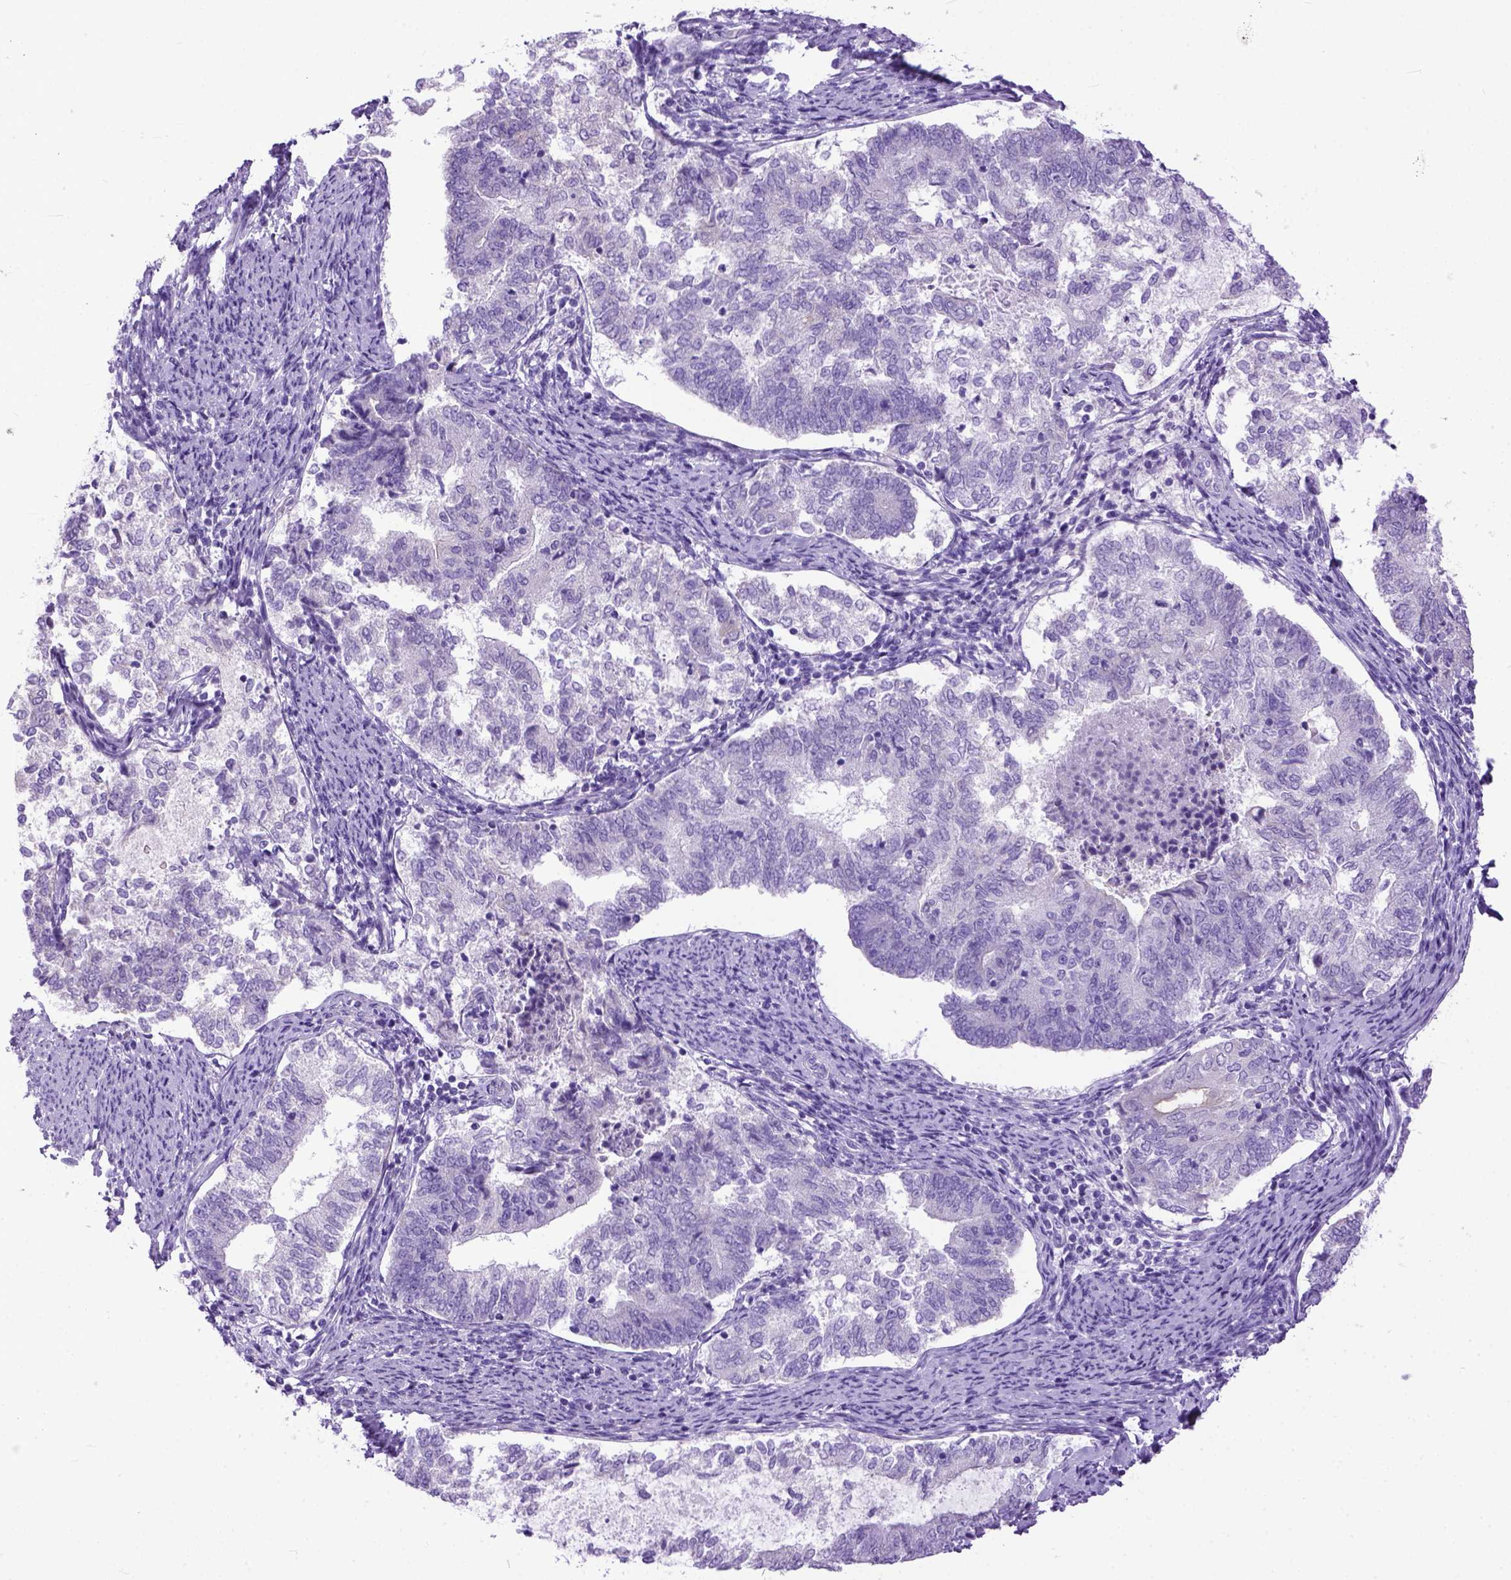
{"staining": {"intensity": "negative", "quantity": "none", "location": "none"}, "tissue": "endometrial cancer", "cell_type": "Tumor cells", "image_type": "cancer", "snomed": [{"axis": "morphology", "description": "Adenocarcinoma, NOS"}, {"axis": "topography", "description": "Endometrium"}], "caption": "Immunohistochemical staining of endometrial adenocarcinoma exhibits no significant positivity in tumor cells.", "gene": "PPL", "patient": {"sex": "female", "age": 65}}